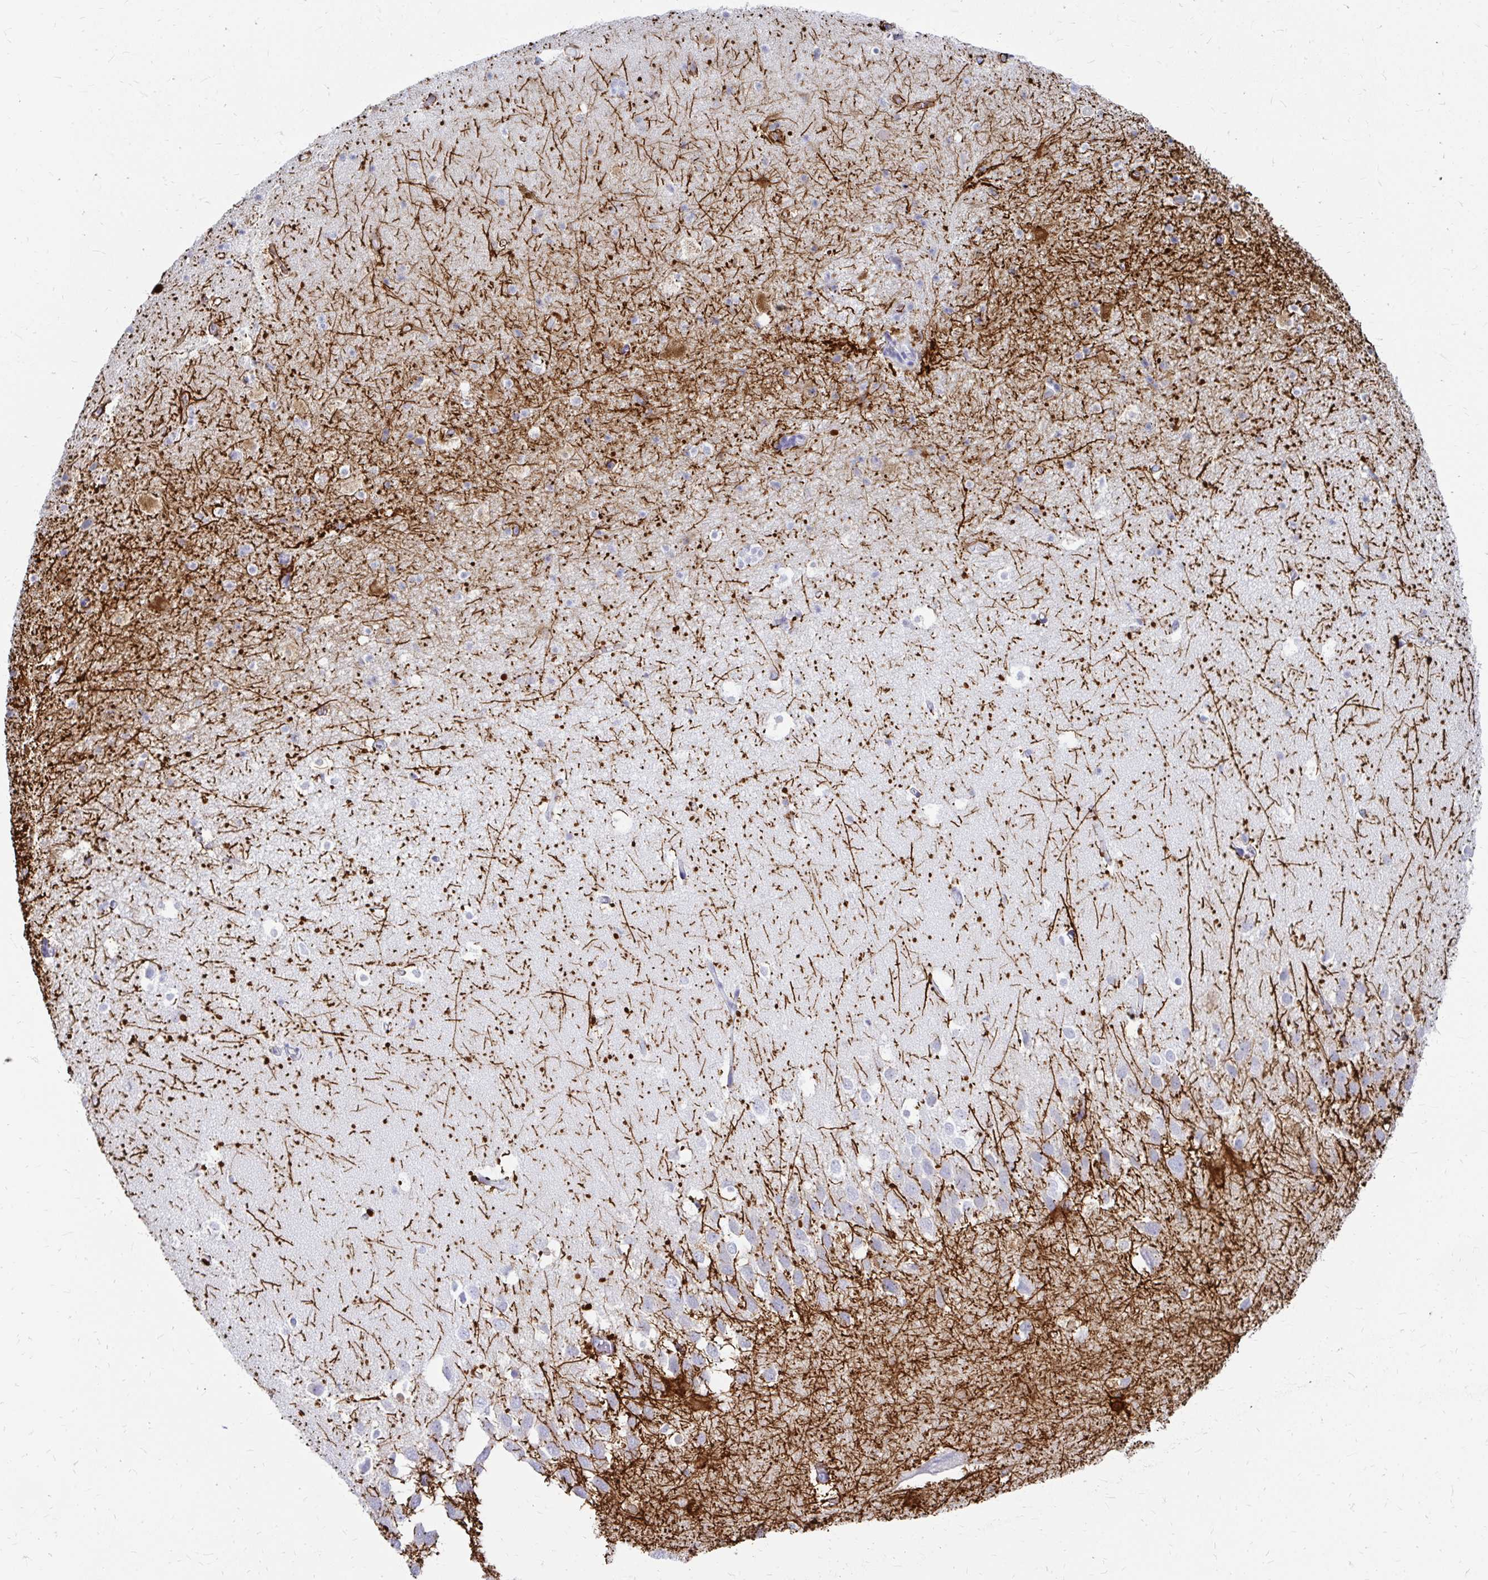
{"staining": {"intensity": "negative", "quantity": "none", "location": "none"}, "tissue": "hippocampus", "cell_type": "Glial cells", "image_type": "normal", "snomed": [{"axis": "morphology", "description": "Normal tissue, NOS"}, {"axis": "topography", "description": "Hippocampus"}], "caption": "Micrograph shows no protein expression in glial cells of normal hippocampus. The staining was performed using DAB to visualize the protein expression in brown, while the nuclei were stained in blue with hematoxylin (Magnification: 20x).", "gene": "C19orf81", "patient": {"sex": "male", "age": 26}}